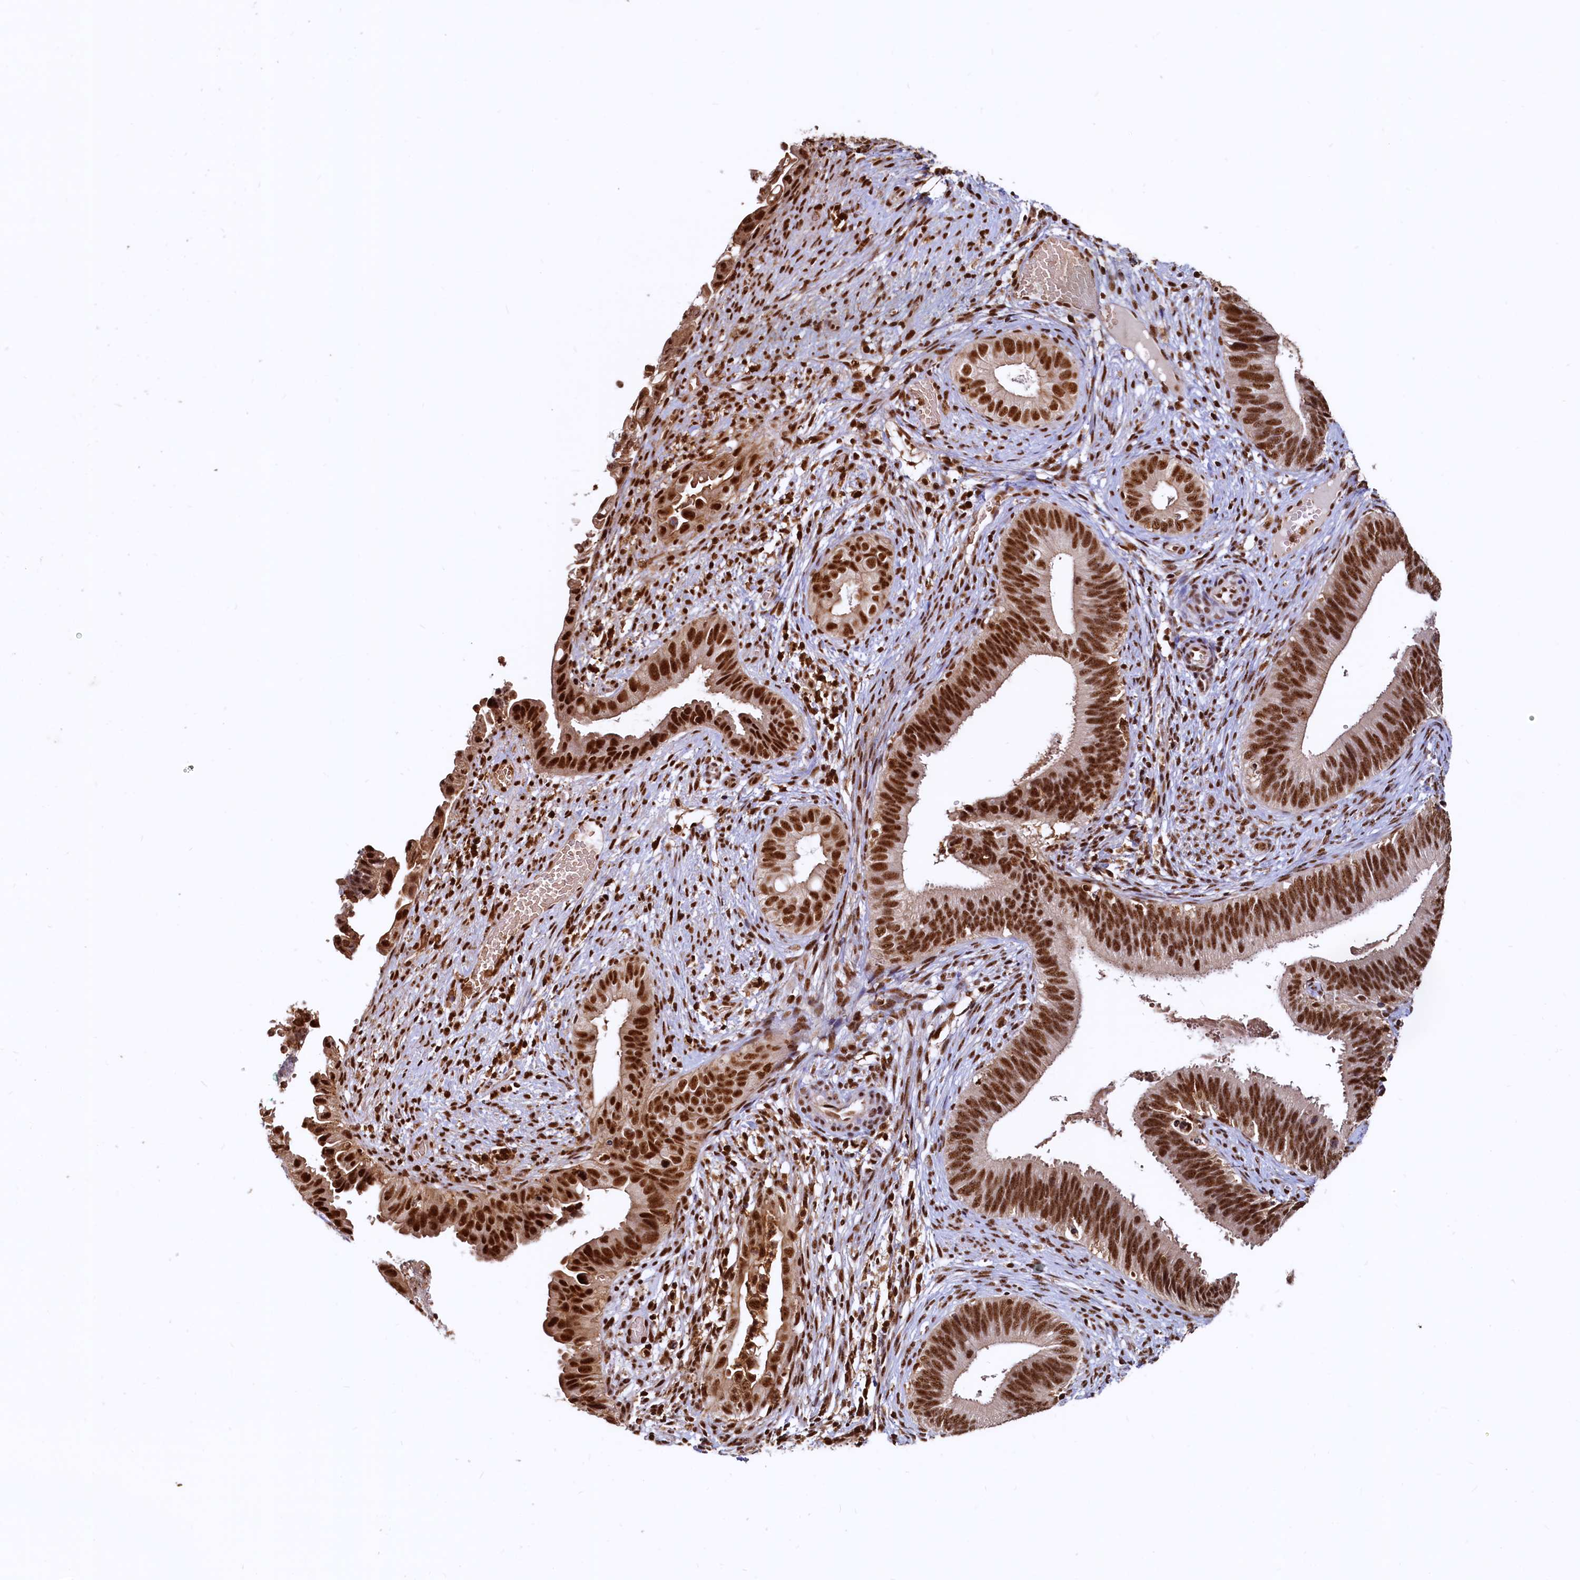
{"staining": {"intensity": "strong", "quantity": ">75%", "location": "cytoplasmic/membranous,nuclear"}, "tissue": "cervical cancer", "cell_type": "Tumor cells", "image_type": "cancer", "snomed": [{"axis": "morphology", "description": "Adenocarcinoma, NOS"}, {"axis": "topography", "description": "Cervix"}], "caption": "Protein expression by immunohistochemistry (IHC) demonstrates strong cytoplasmic/membranous and nuclear expression in about >75% of tumor cells in cervical cancer (adenocarcinoma). Using DAB (3,3'-diaminobenzidine) (brown) and hematoxylin (blue) stains, captured at high magnification using brightfield microscopy.", "gene": "RSRC2", "patient": {"sex": "female", "age": 42}}